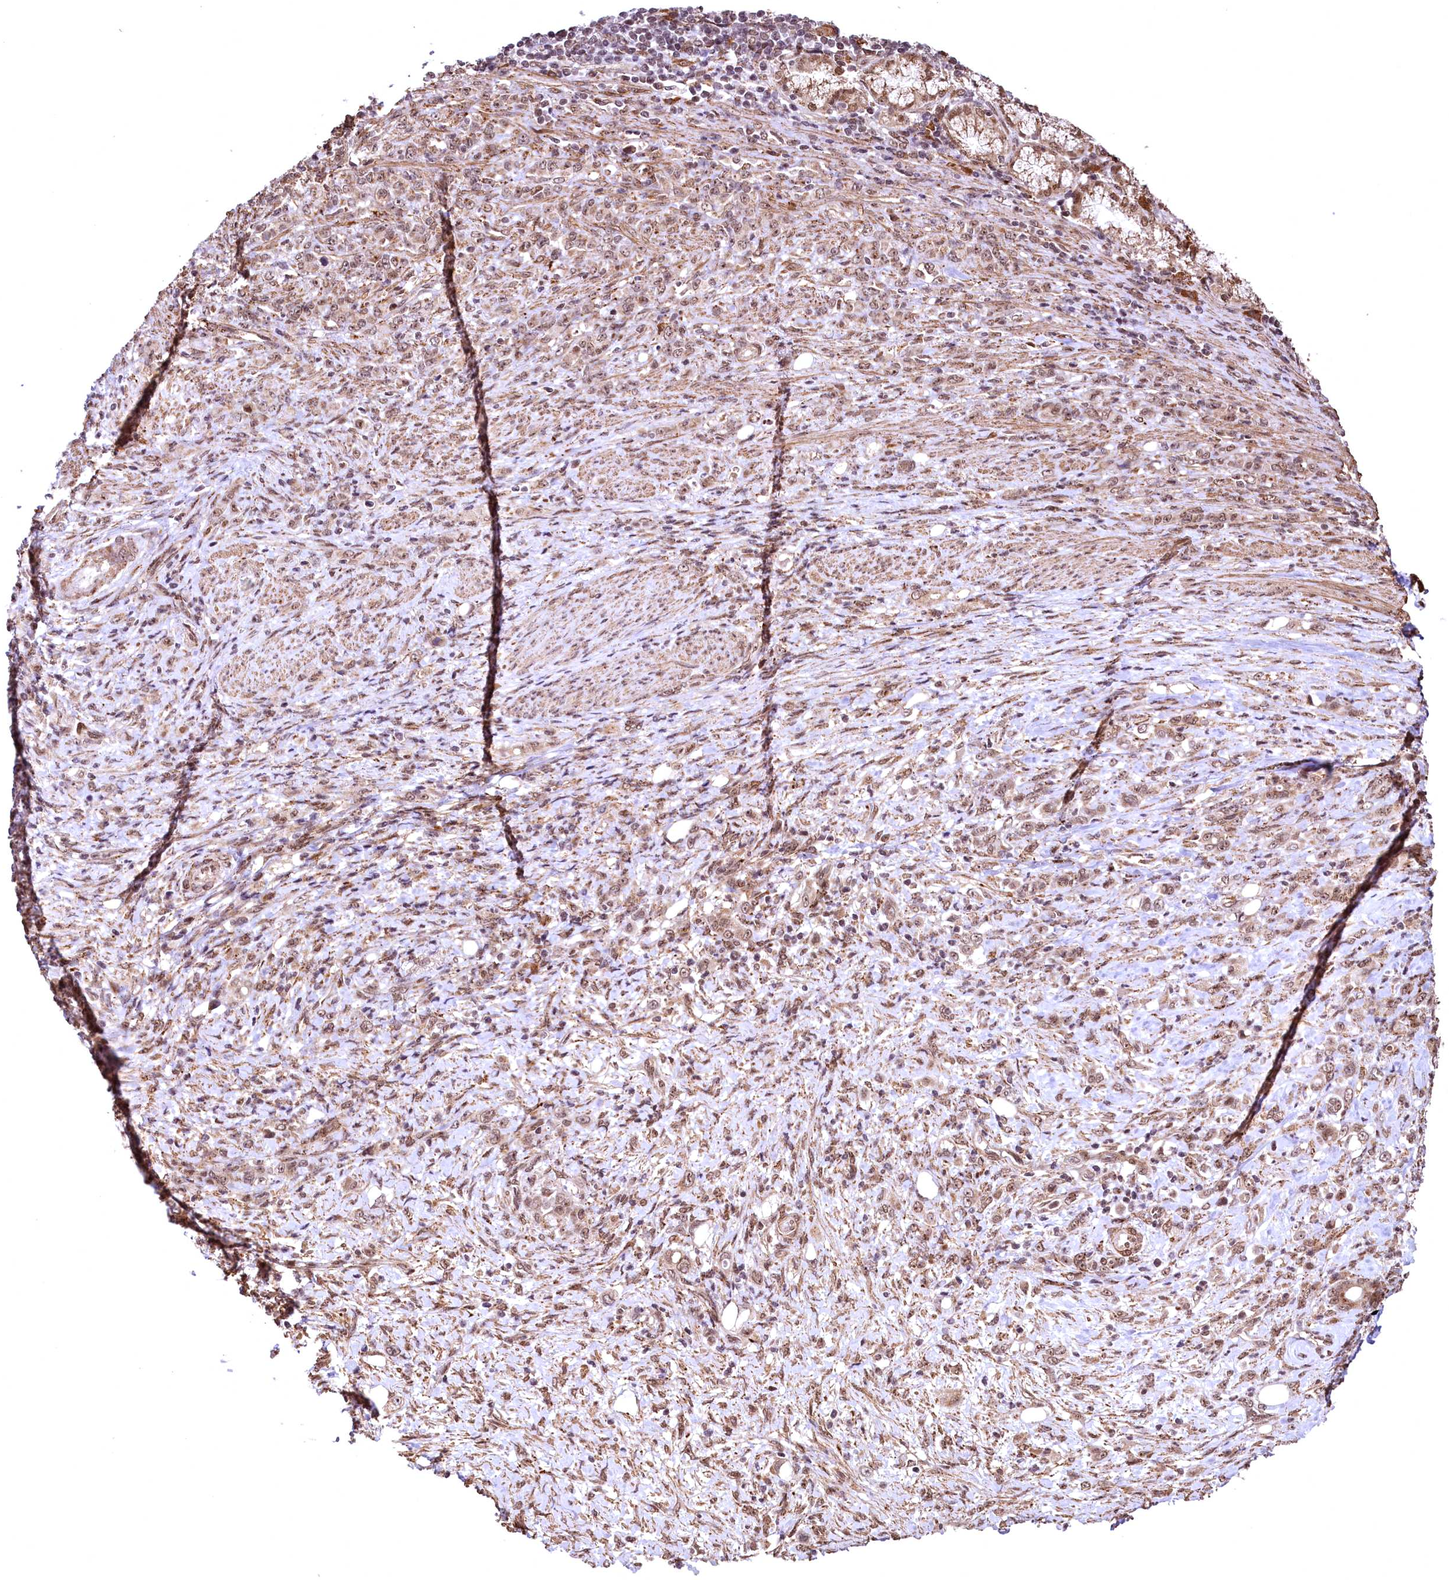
{"staining": {"intensity": "weak", "quantity": ">75%", "location": "cytoplasmic/membranous,nuclear"}, "tissue": "stomach cancer", "cell_type": "Tumor cells", "image_type": "cancer", "snomed": [{"axis": "morphology", "description": "Adenocarcinoma, NOS"}, {"axis": "topography", "description": "Stomach"}], "caption": "Weak cytoplasmic/membranous and nuclear positivity for a protein is appreciated in about >75% of tumor cells of stomach cancer (adenocarcinoma) using IHC.", "gene": "PDS5B", "patient": {"sex": "female", "age": 79}}